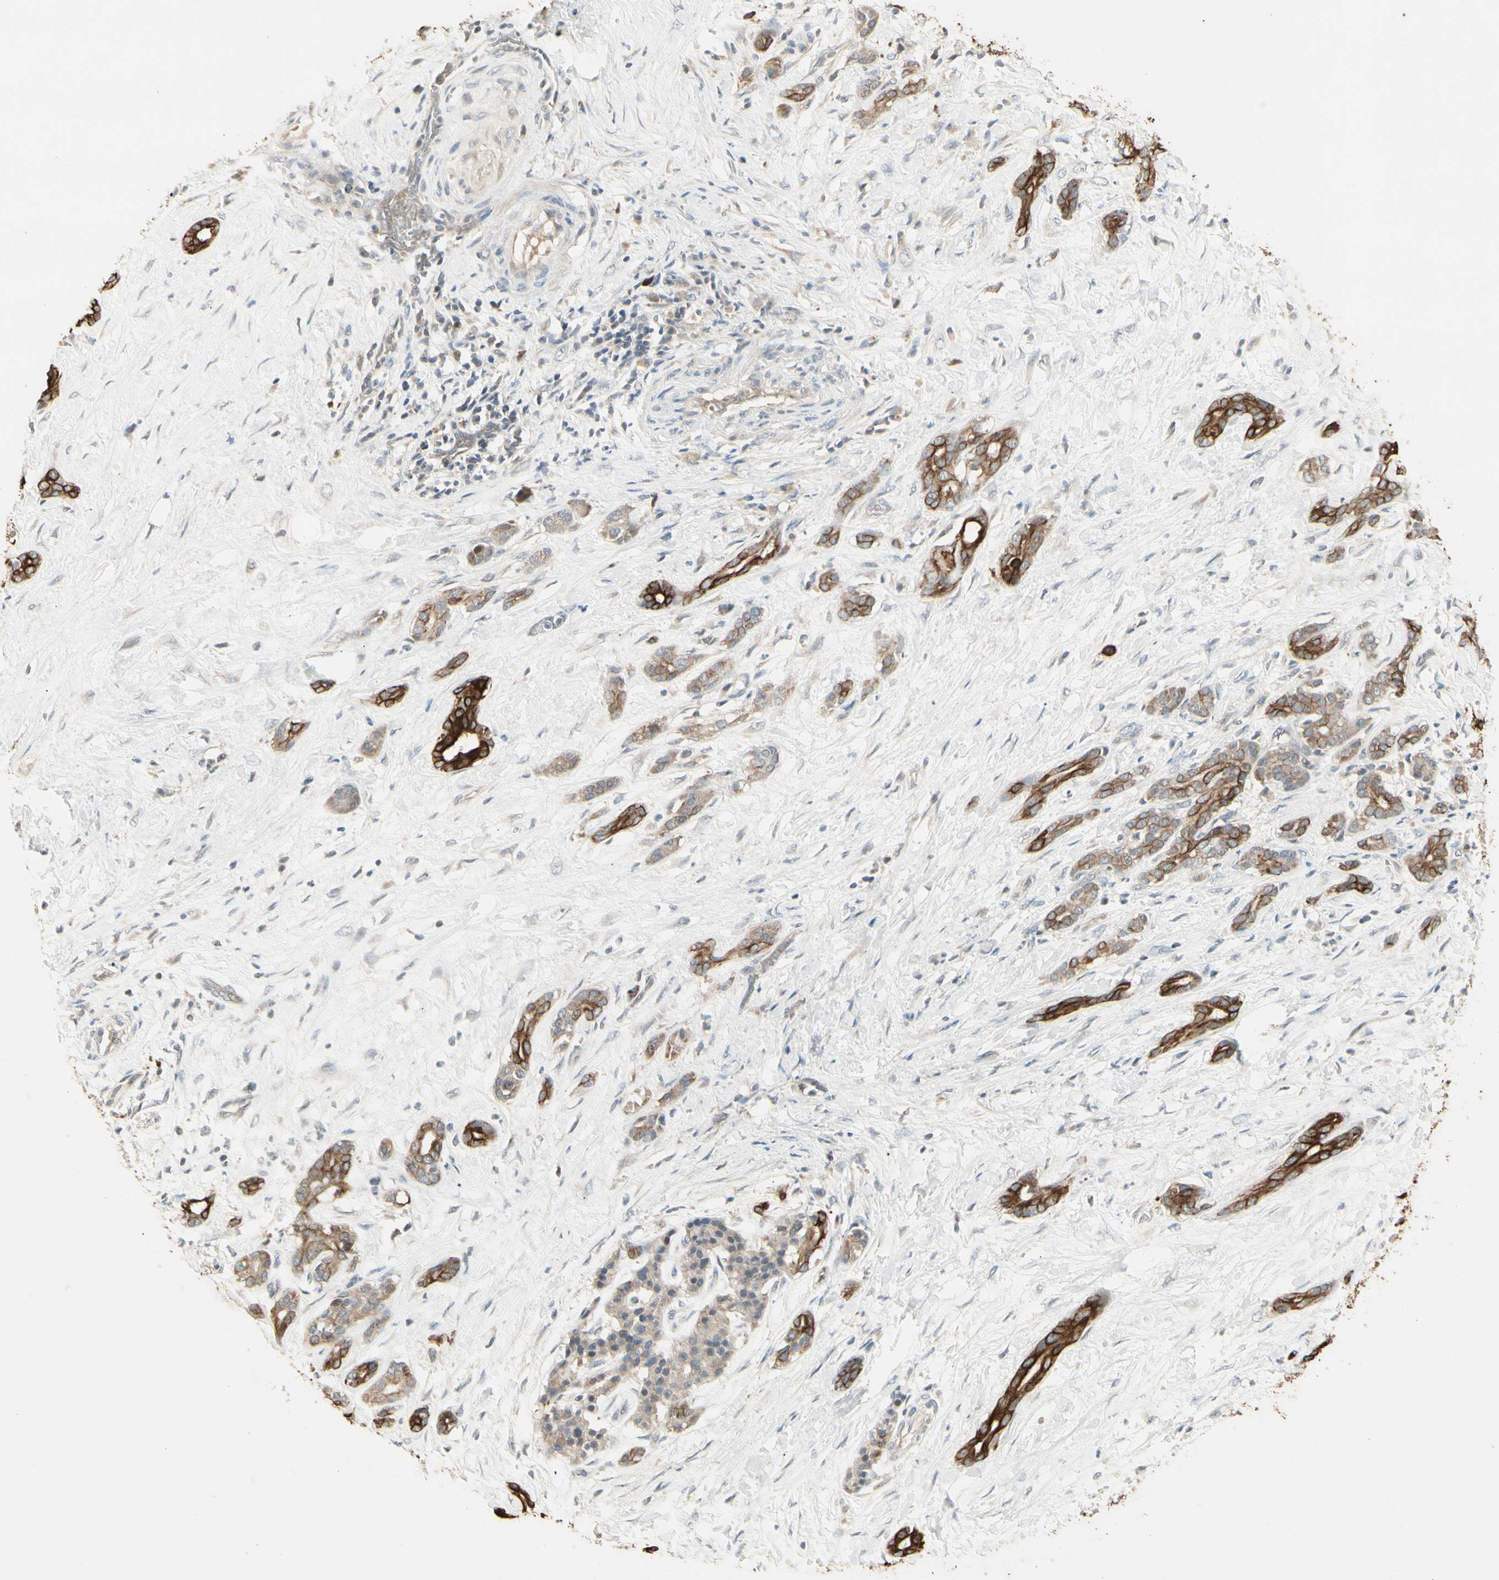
{"staining": {"intensity": "strong", "quantity": ">75%", "location": "cytoplasmic/membranous"}, "tissue": "pancreatic cancer", "cell_type": "Tumor cells", "image_type": "cancer", "snomed": [{"axis": "morphology", "description": "Adenocarcinoma, NOS"}, {"axis": "topography", "description": "Pancreas"}], "caption": "Immunohistochemical staining of human adenocarcinoma (pancreatic) exhibits high levels of strong cytoplasmic/membranous protein expression in approximately >75% of tumor cells.", "gene": "SKIL", "patient": {"sex": "male", "age": 41}}